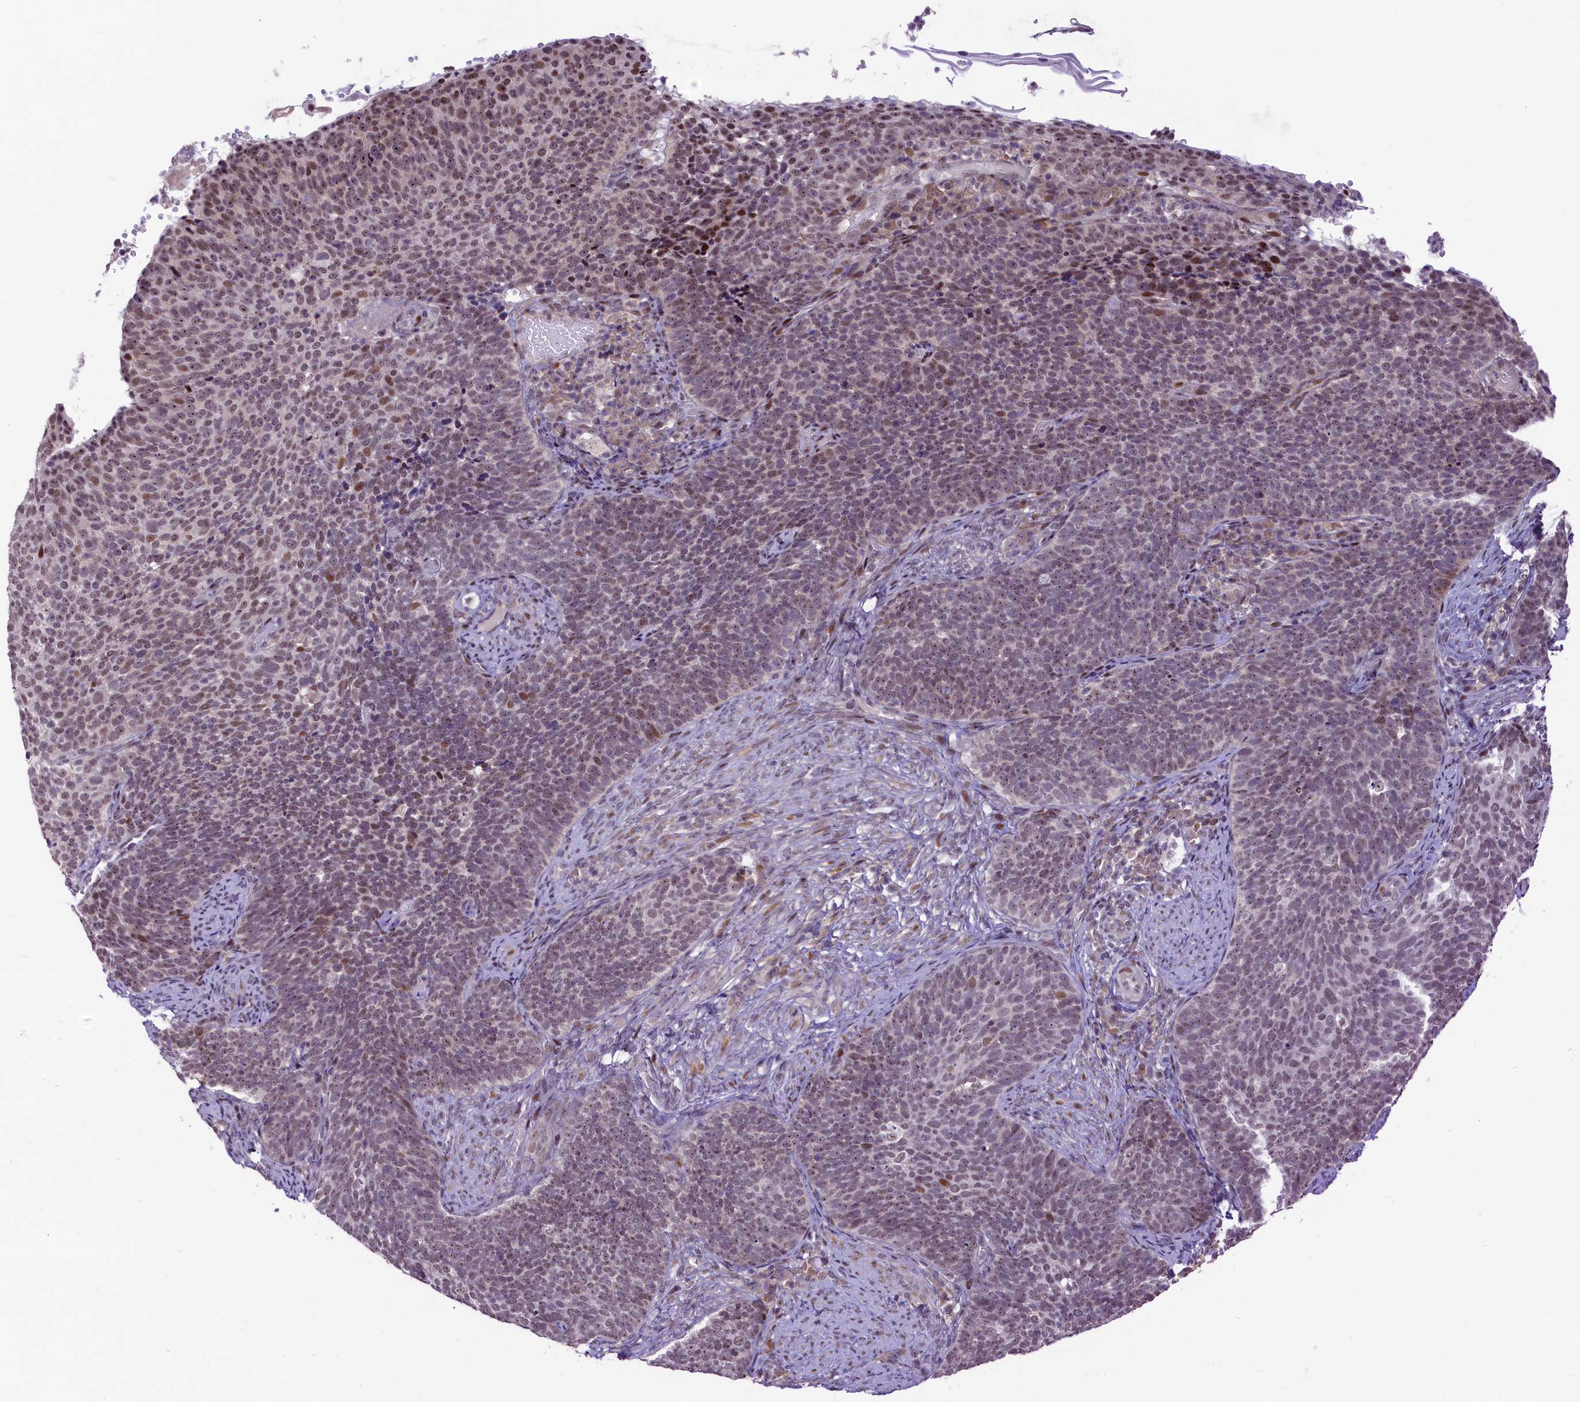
{"staining": {"intensity": "moderate", "quantity": ">75%", "location": "nuclear"}, "tissue": "cervical cancer", "cell_type": "Tumor cells", "image_type": "cancer", "snomed": [{"axis": "morphology", "description": "Normal tissue, NOS"}, {"axis": "morphology", "description": "Squamous cell carcinoma, NOS"}, {"axis": "topography", "description": "Cervix"}], "caption": "Immunohistochemistry of squamous cell carcinoma (cervical) reveals medium levels of moderate nuclear expression in about >75% of tumor cells.", "gene": "ANKS3", "patient": {"sex": "female", "age": 39}}